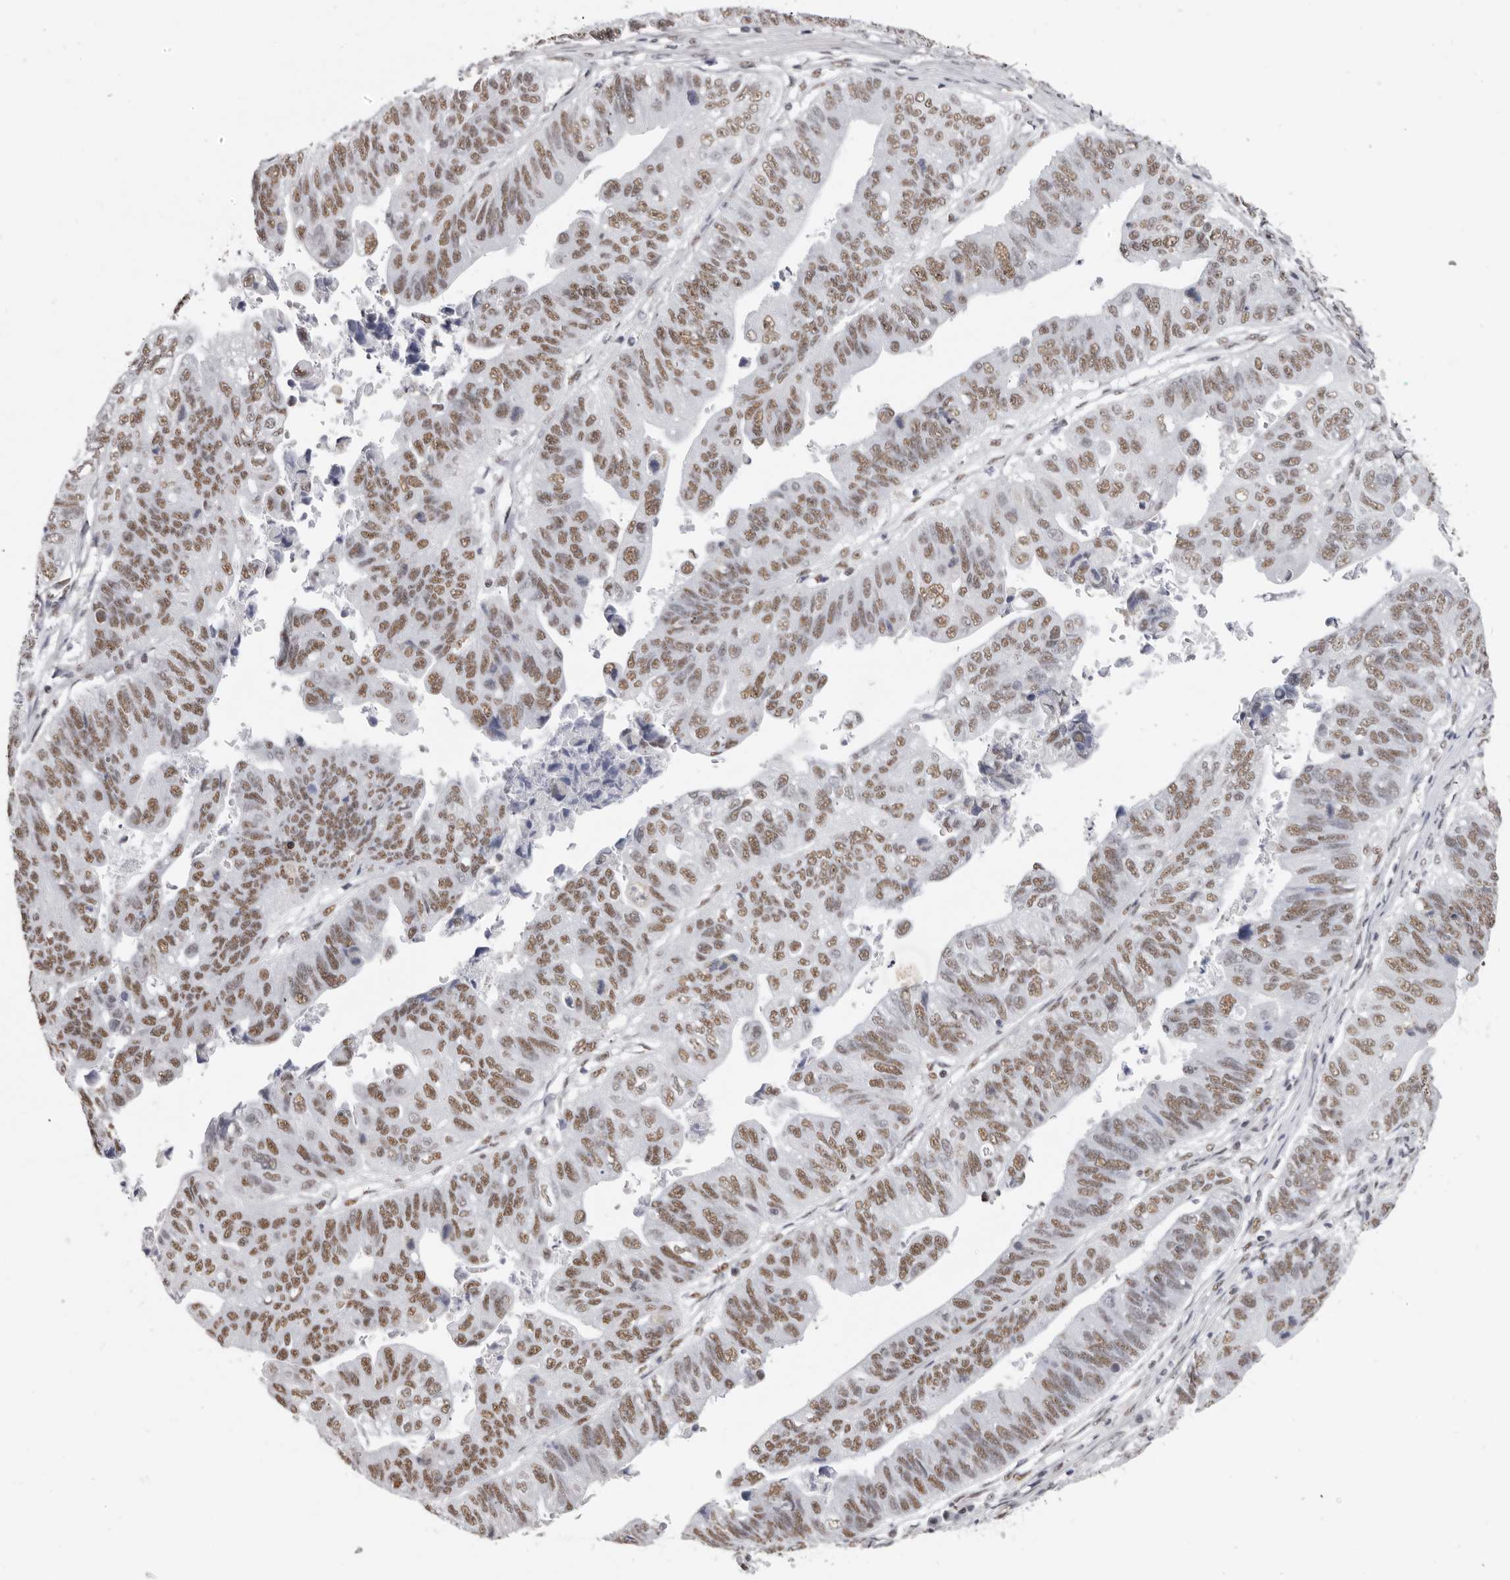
{"staining": {"intensity": "moderate", "quantity": ">75%", "location": "nuclear"}, "tissue": "stomach cancer", "cell_type": "Tumor cells", "image_type": "cancer", "snomed": [{"axis": "morphology", "description": "Adenocarcinoma, NOS"}, {"axis": "topography", "description": "Stomach"}], "caption": "Tumor cells reveal medium levels of moderate nuclear staining in approximately >75% of cells in stomach adenocarcinoma. Nuclei are stained in blue.", "gene": "SCAF4", "patient": {"sex": "male", "age": 59}}